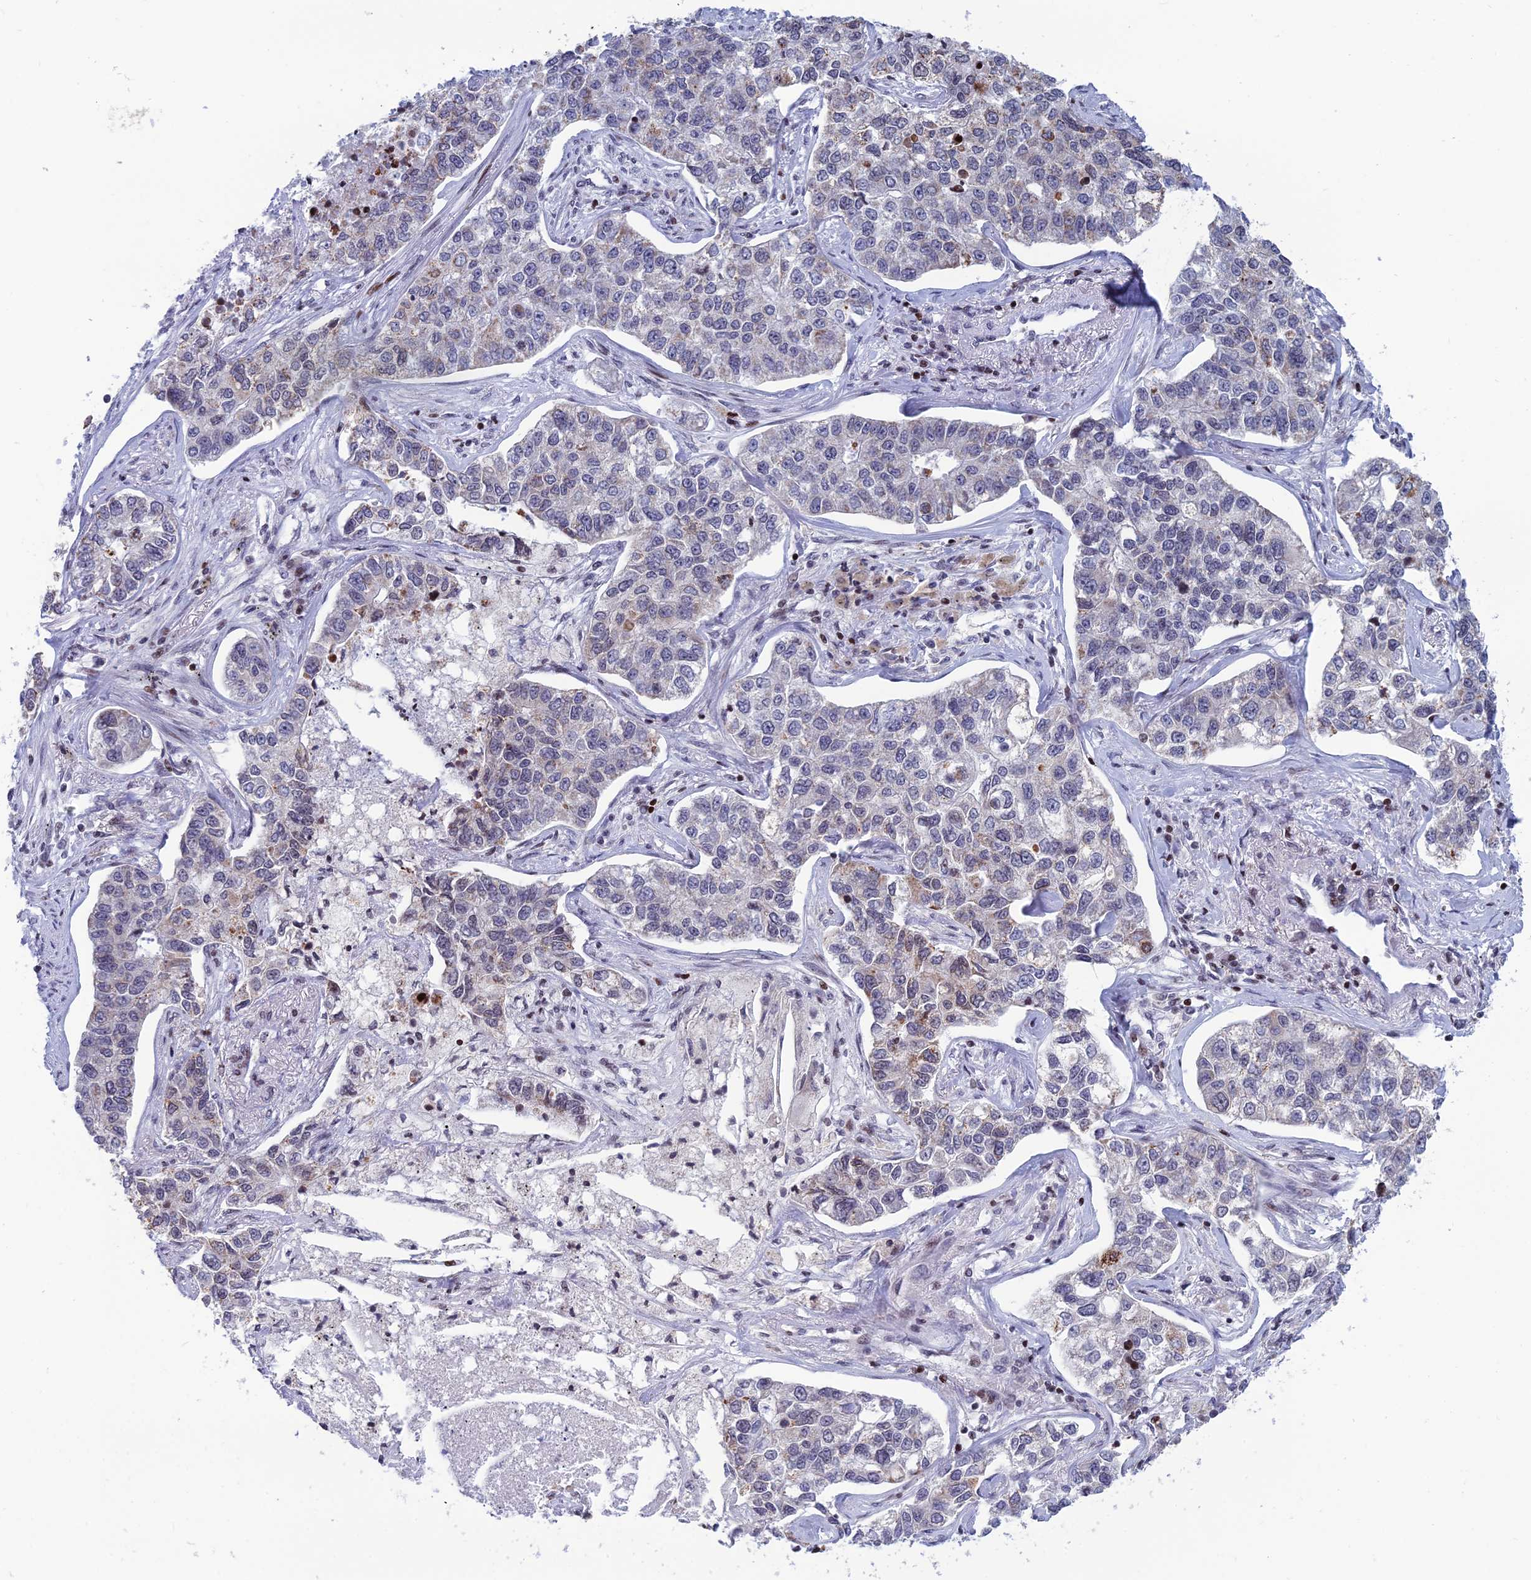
{"staining": {"intensity": "weak", "quantity": "<25%", "location": "cytoplasmic/membranous"}, "tissue": "lung cancer", "cell_type": "Tumor cells", "image_type": "cancer", "snomed": [{"axis": "morphology", "description": "Adenocarcinoma, NOS"}, {"axis": "topography", "description": "Lung"}], "caption": "Lung cancer (adenocarcinoma) stained for a protein using IHC reveals no expression tumor cells.", "gene": "AFF3", "patient": {"sex": "male", "age": 49}}